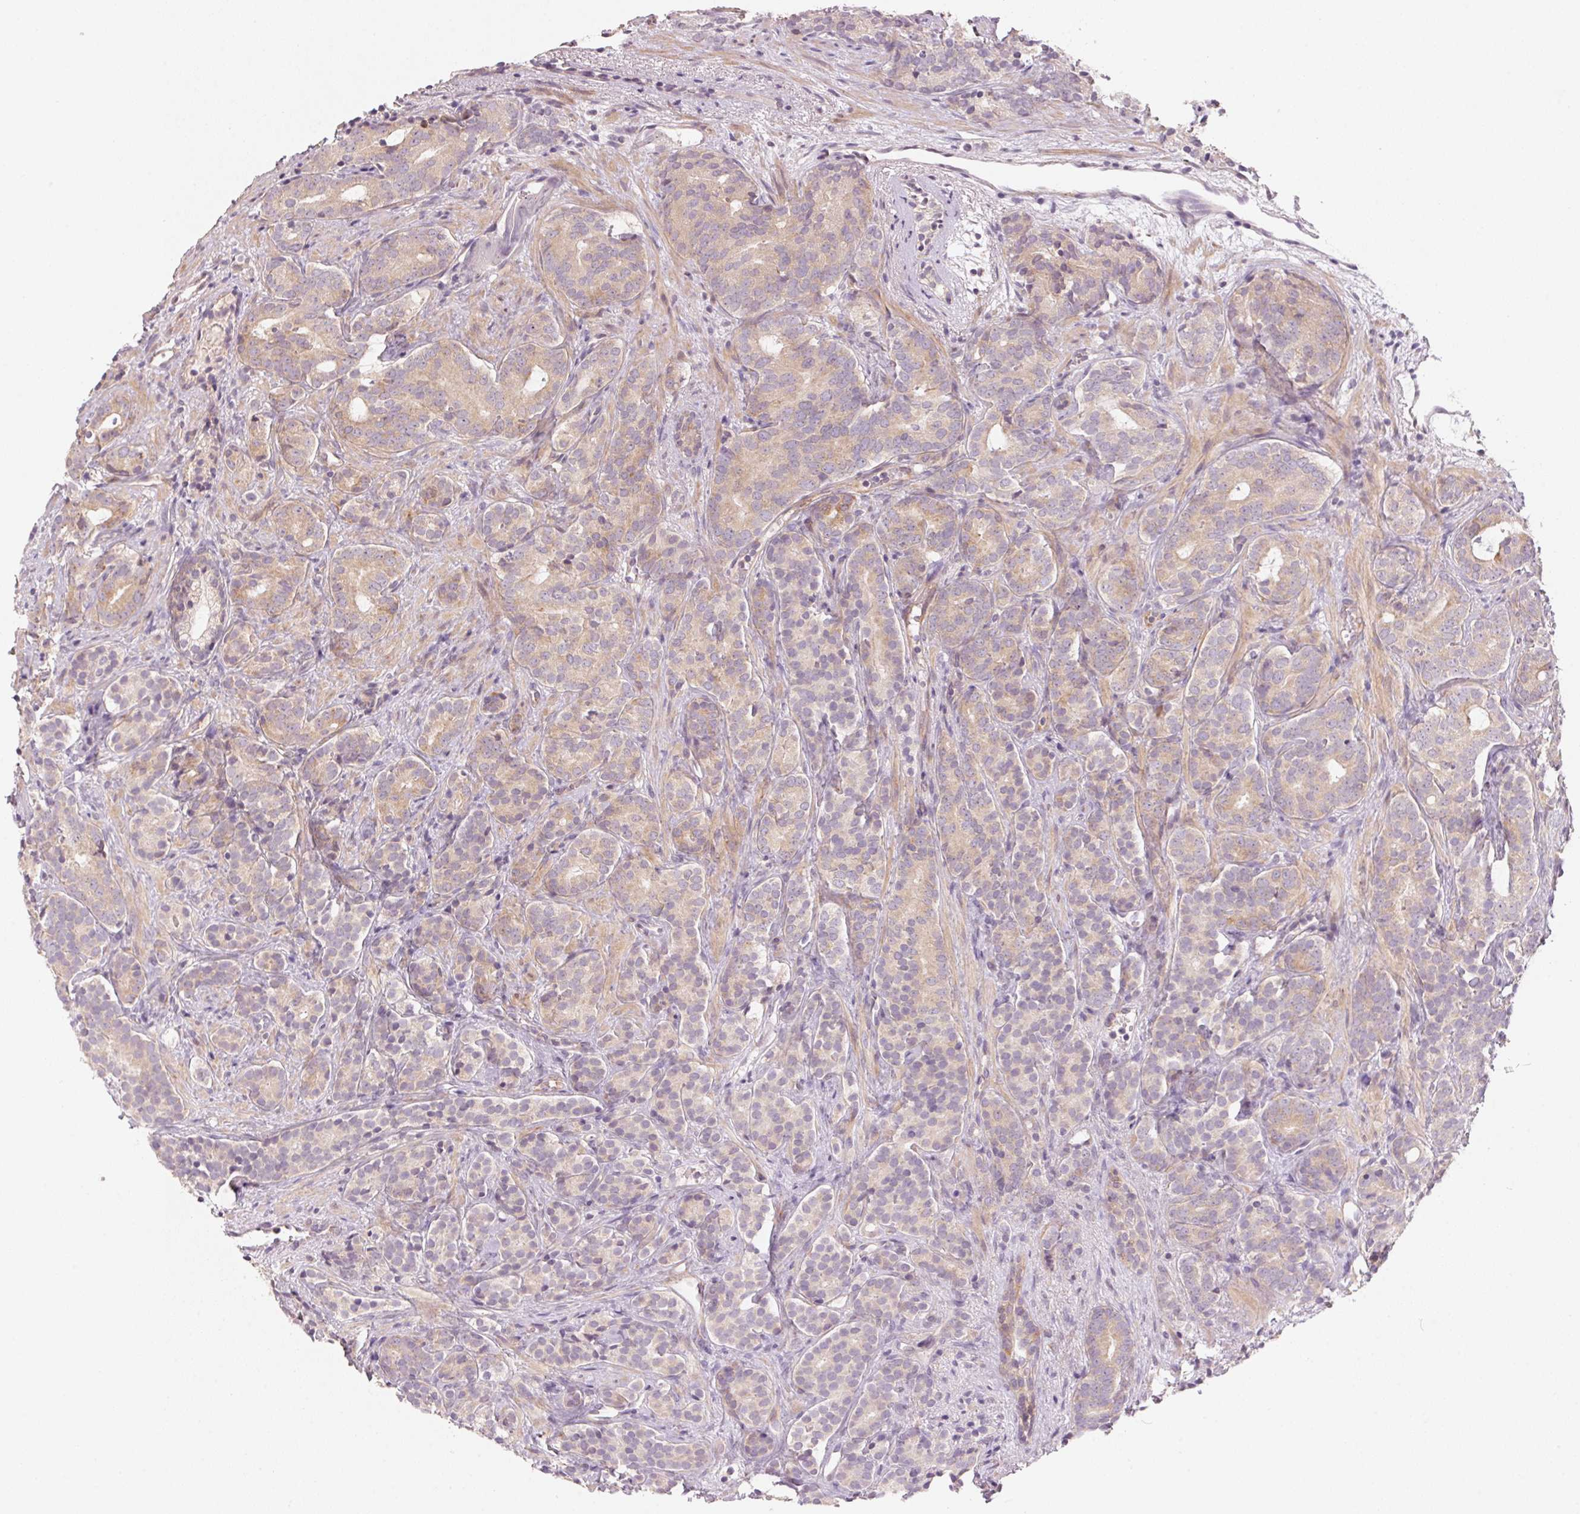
{"staining": {"intensity": "weak", "quantity": ">75%", "location": "cytoplasmic/membranous"}, "tissue": "prostate cancer", "cell_type": "Tumor cells", "image_type": "cancer", "snomed": [{"axis": "morphology", "description": "Adenocarcinoma, High grade"}, {"axis": "topography", "description": "Prostate"}], "caption": "Immunohistochemical staining of prostate cancer (high-grade adenocarcinoma) reveals weak cytoplasmic/membranous protein staining in approximately >75% of tumor cells.", "gene": "BLOC1S2", "patient": {"sex": "male", "age": 84}}